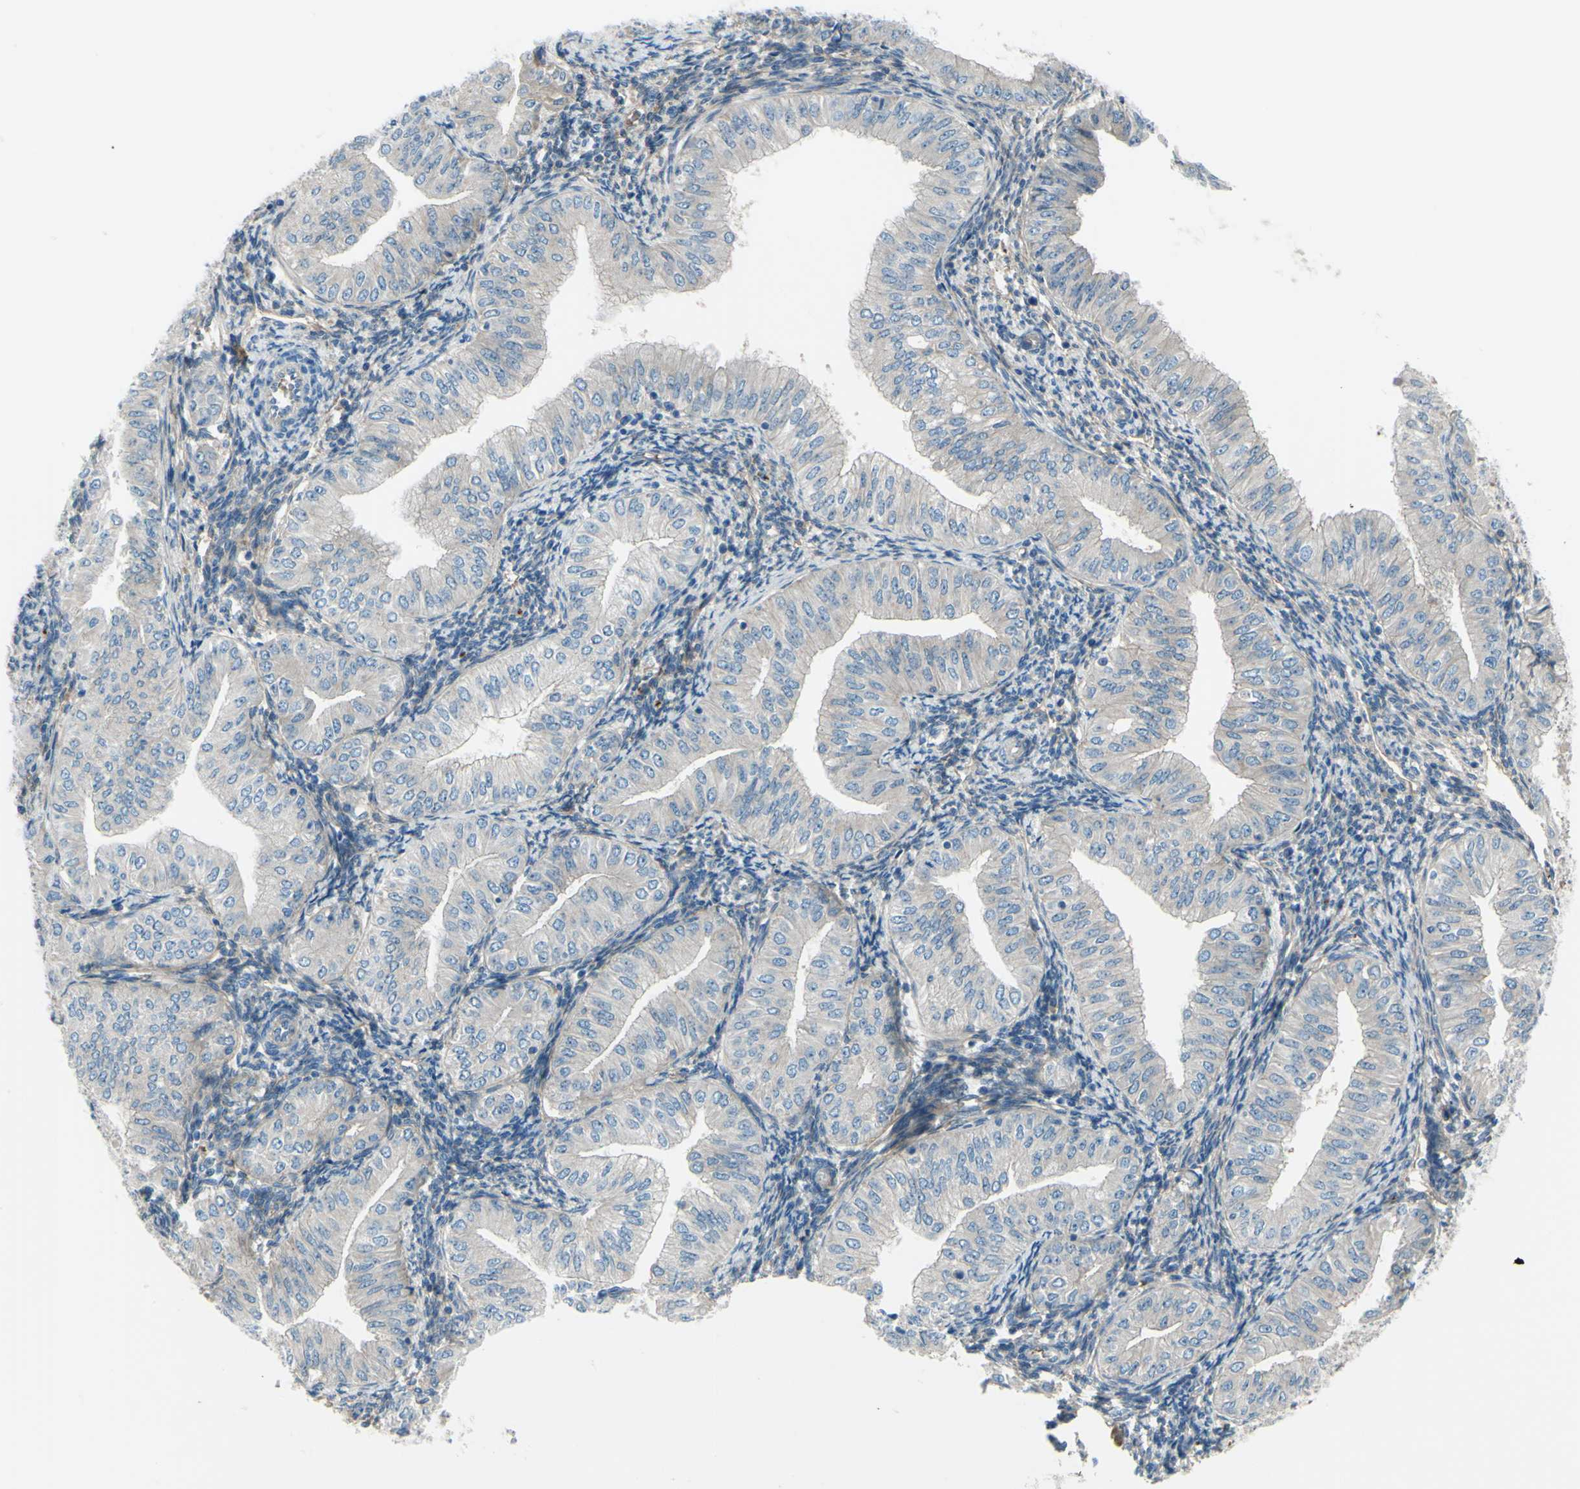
{"staining": {"intensity": "weak", "quantity": ">75%", "location": "cytoplasmic/membranous"}, "tissue": "endometrial cancer", "cell_type": "Tumor cells", "image_type": "cancer", "snomed": [{"axis": "morphology", "description": "Normal tissue, NOS"}, {"axis": "morphology", "description": "Adenocarcinoma, NOS"}, {"axis": "topography", "description": "Endometrium"}], "caption": "Human adenocarcinoma (endometrial) stained with a brown dye displays weak cytoplasmic/membranous positive staining in approximately >75% of tumor cells.", "gene": "PCDHGA2", "patient": {"sex": "female", "age": 53}}